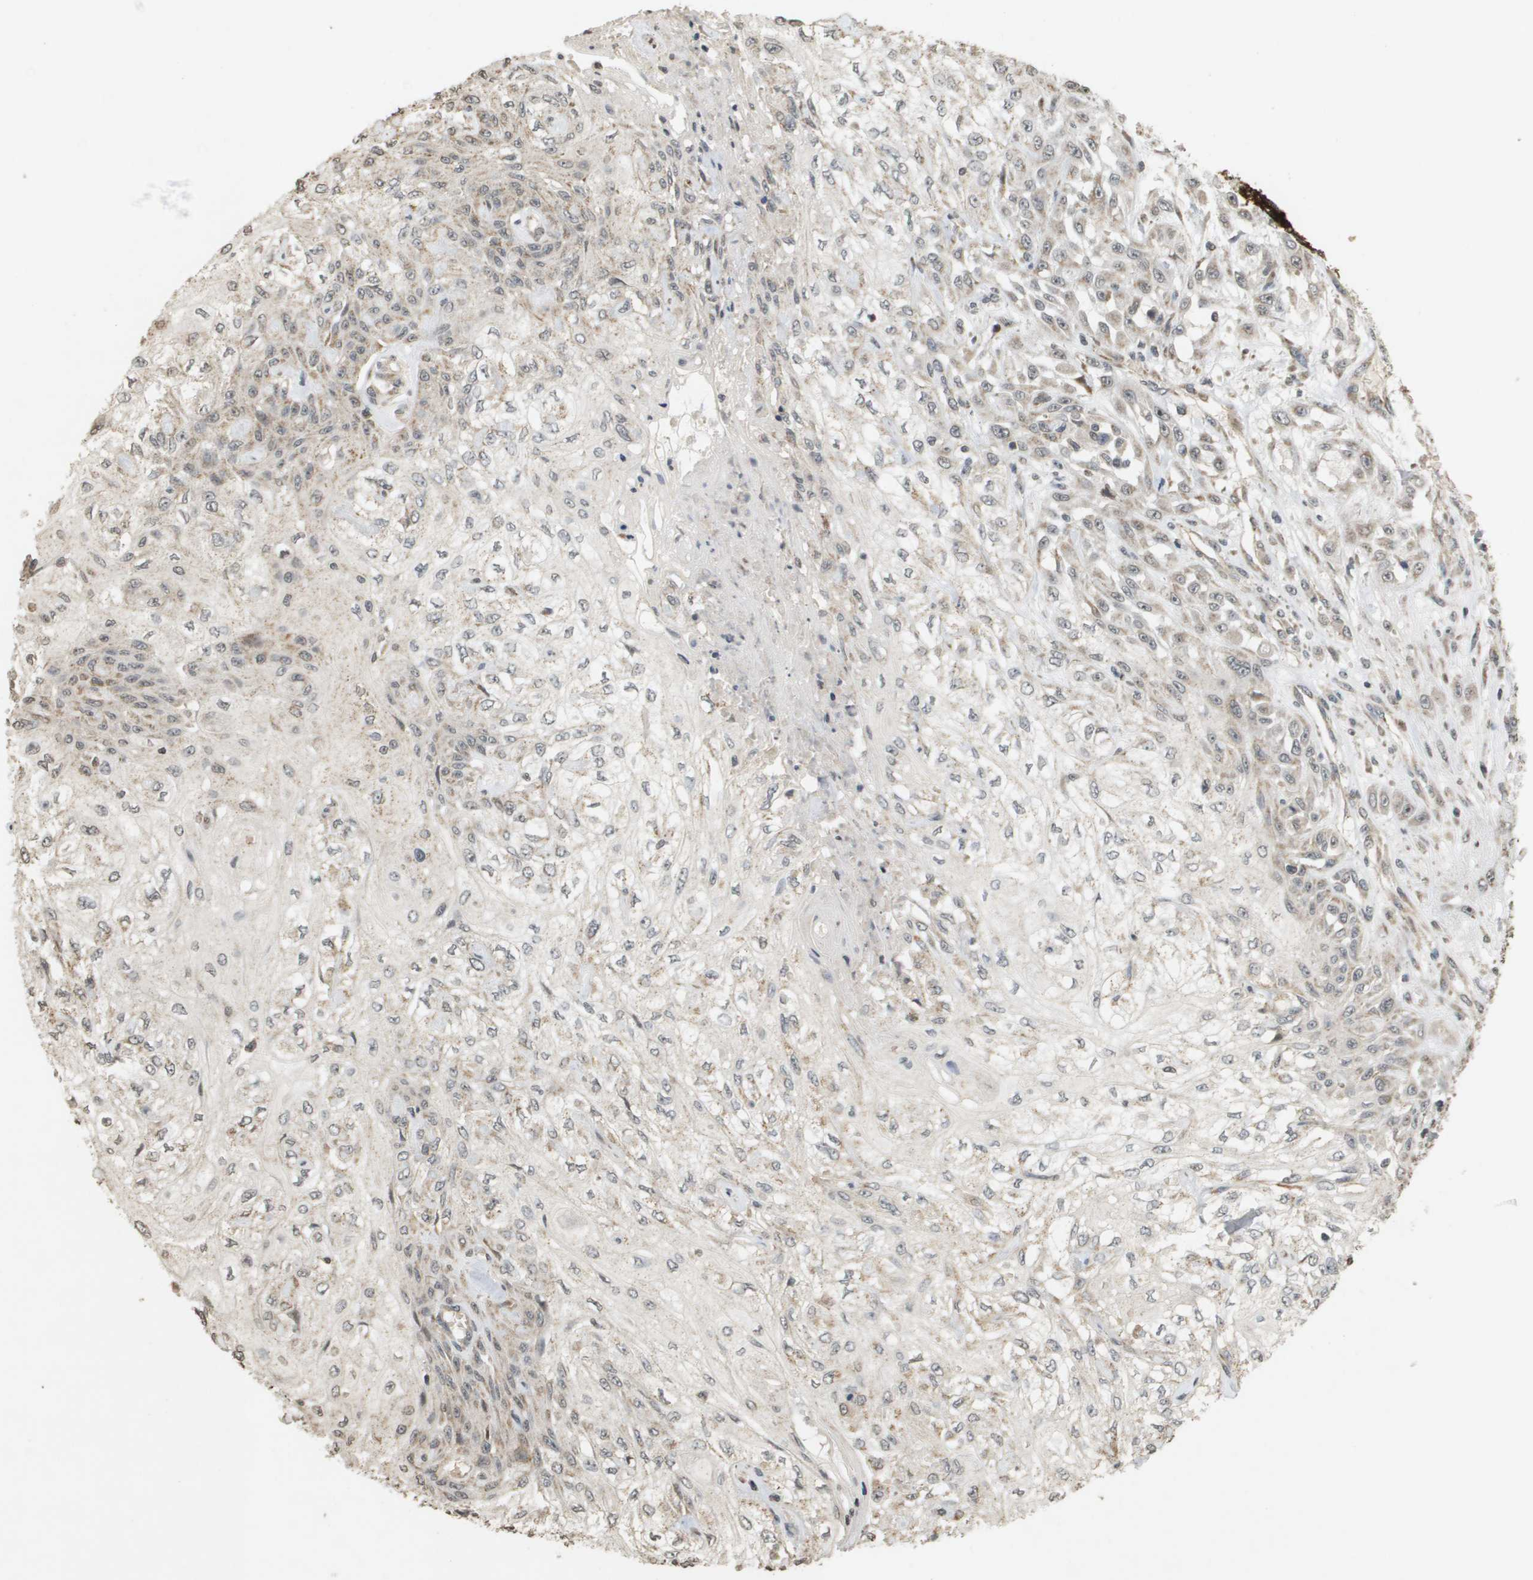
{"staining": {"intensity": "weak", "quantity": "25%-75%", "location": "cytoplasmic/membranous"}, "tissue": "skin cancer", "cell_type": "Tumor cells", "image_type": "cancer", "snomed": [{"axis": "morphology", "description": "Squamous cell carcinoma, NOS"}, {"axis": "morphology", "description": "Squamous cell carcinoma, metastatic, NOS"}, {"axis": "topography", "description": "Skin"}, {"axis": "topography", "description": "Lymph node"}], "caption": "Immunohistochemical staining of human skin metastatic squamous cell carcinoma exhibits weak cytoplasmic/membranous protein staining in approximately 25%-75% of tumor cells.", "gene": "RAB21", "patient": {"sex": "male", "age": 75}}